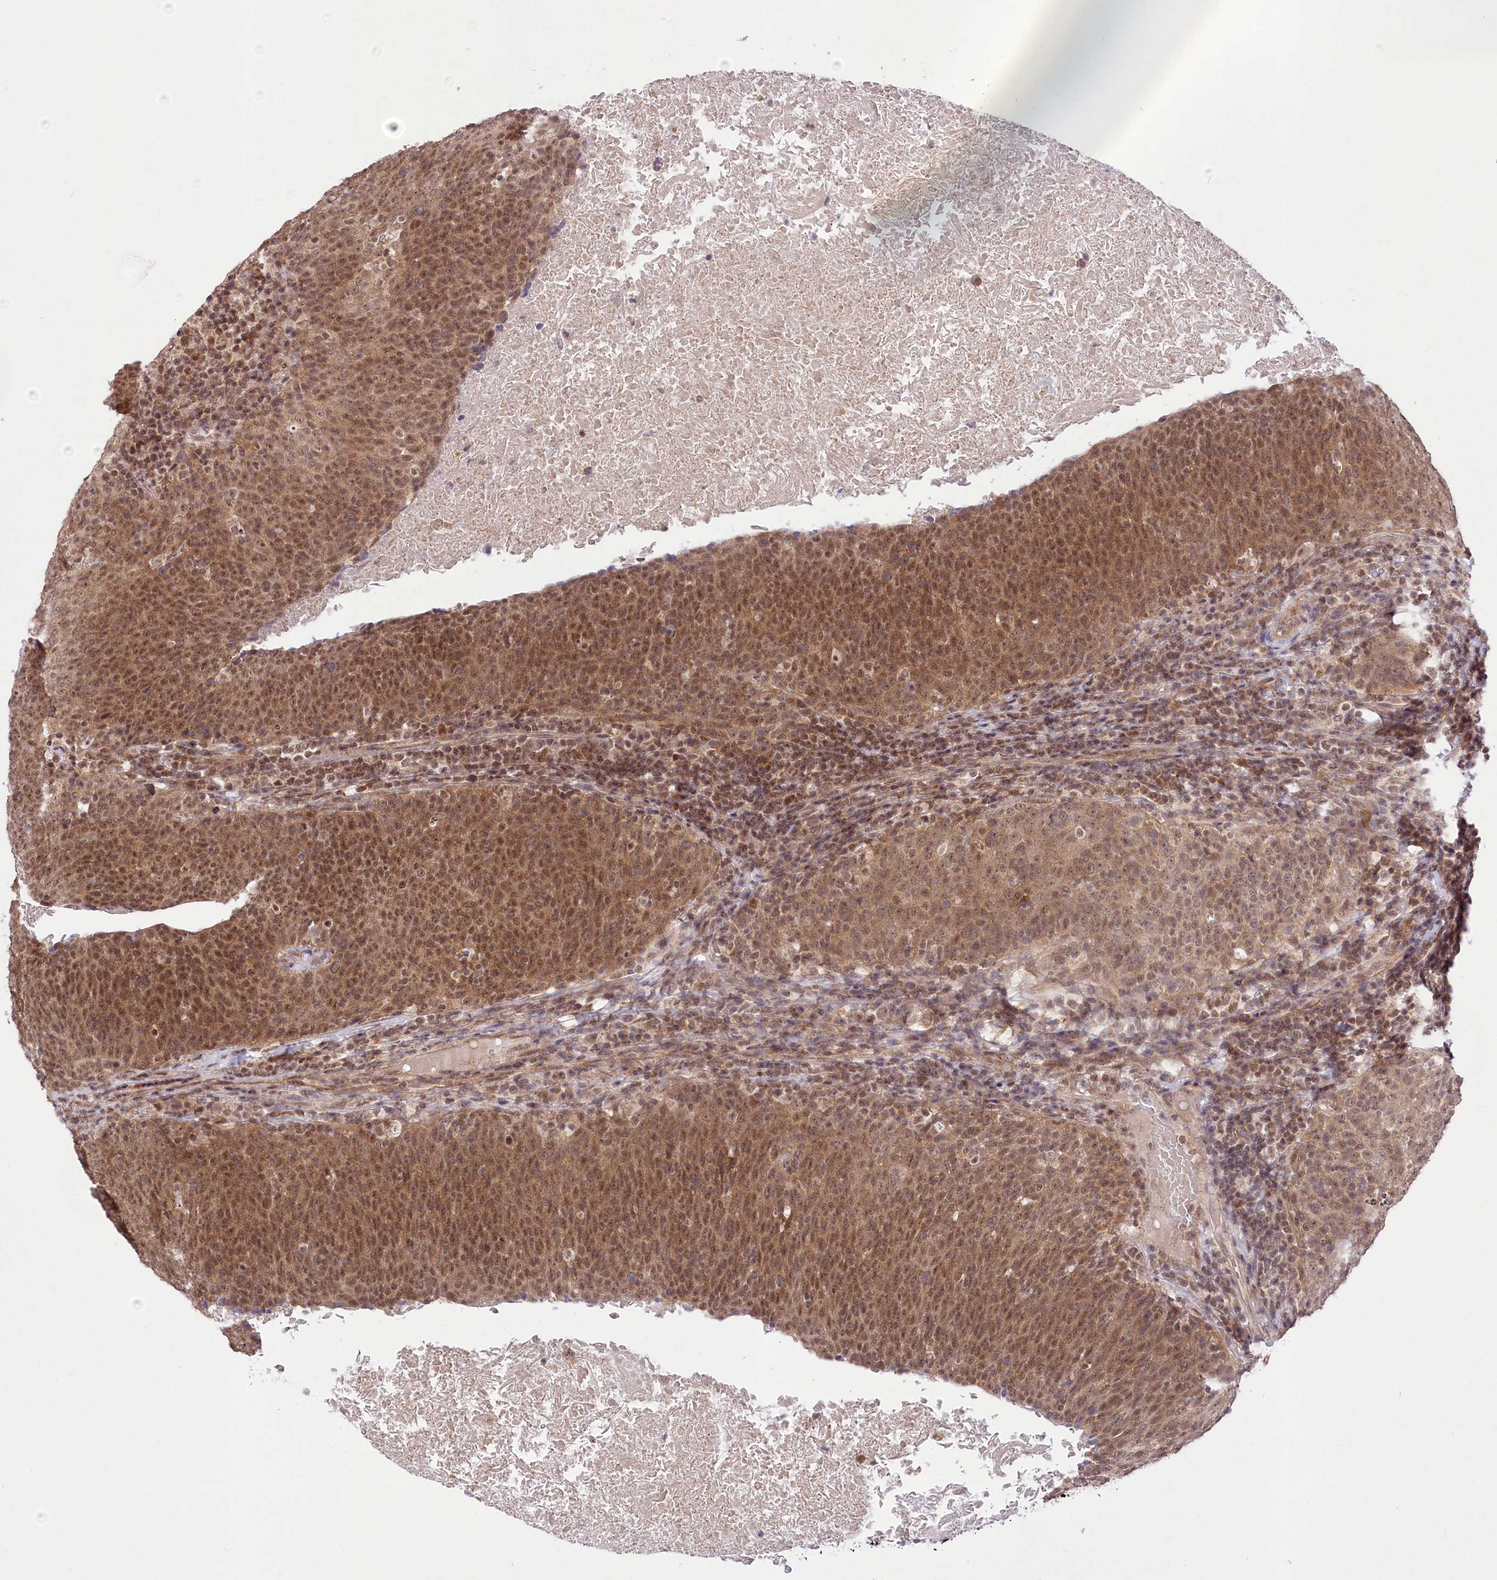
{"staining": {"intensity": "moderate", "quantity": ">75%", "location": "cytoplasmic/membranous,nuclear"}, "tissue": "head and neck cancer", "cell_type": "Tumor cells", "image_type": "cancer", "snomed": [{"axis": "morphology", "description": "Squamous cell carcinoma, NOS"}, {"axis": "morphology", "description": "Squamous cell carcinoma, metastatic, NOS"}, {"axis": "topography", "description": "Lymph node"}, {"axis": "topography", "description": "Head-Neck"}], "caption": "Moderate cytoplasmic/membranous and nuclear protein positivity is appreciated in about >75% of tumor cells in head and neck cancer. (Stains: DAB in brown, nuclei in blue, Microscopy: brightfield microscopy at high magnification).", "gene": "ZMAT2", "patient": {"sex": "male", "age": 62}}